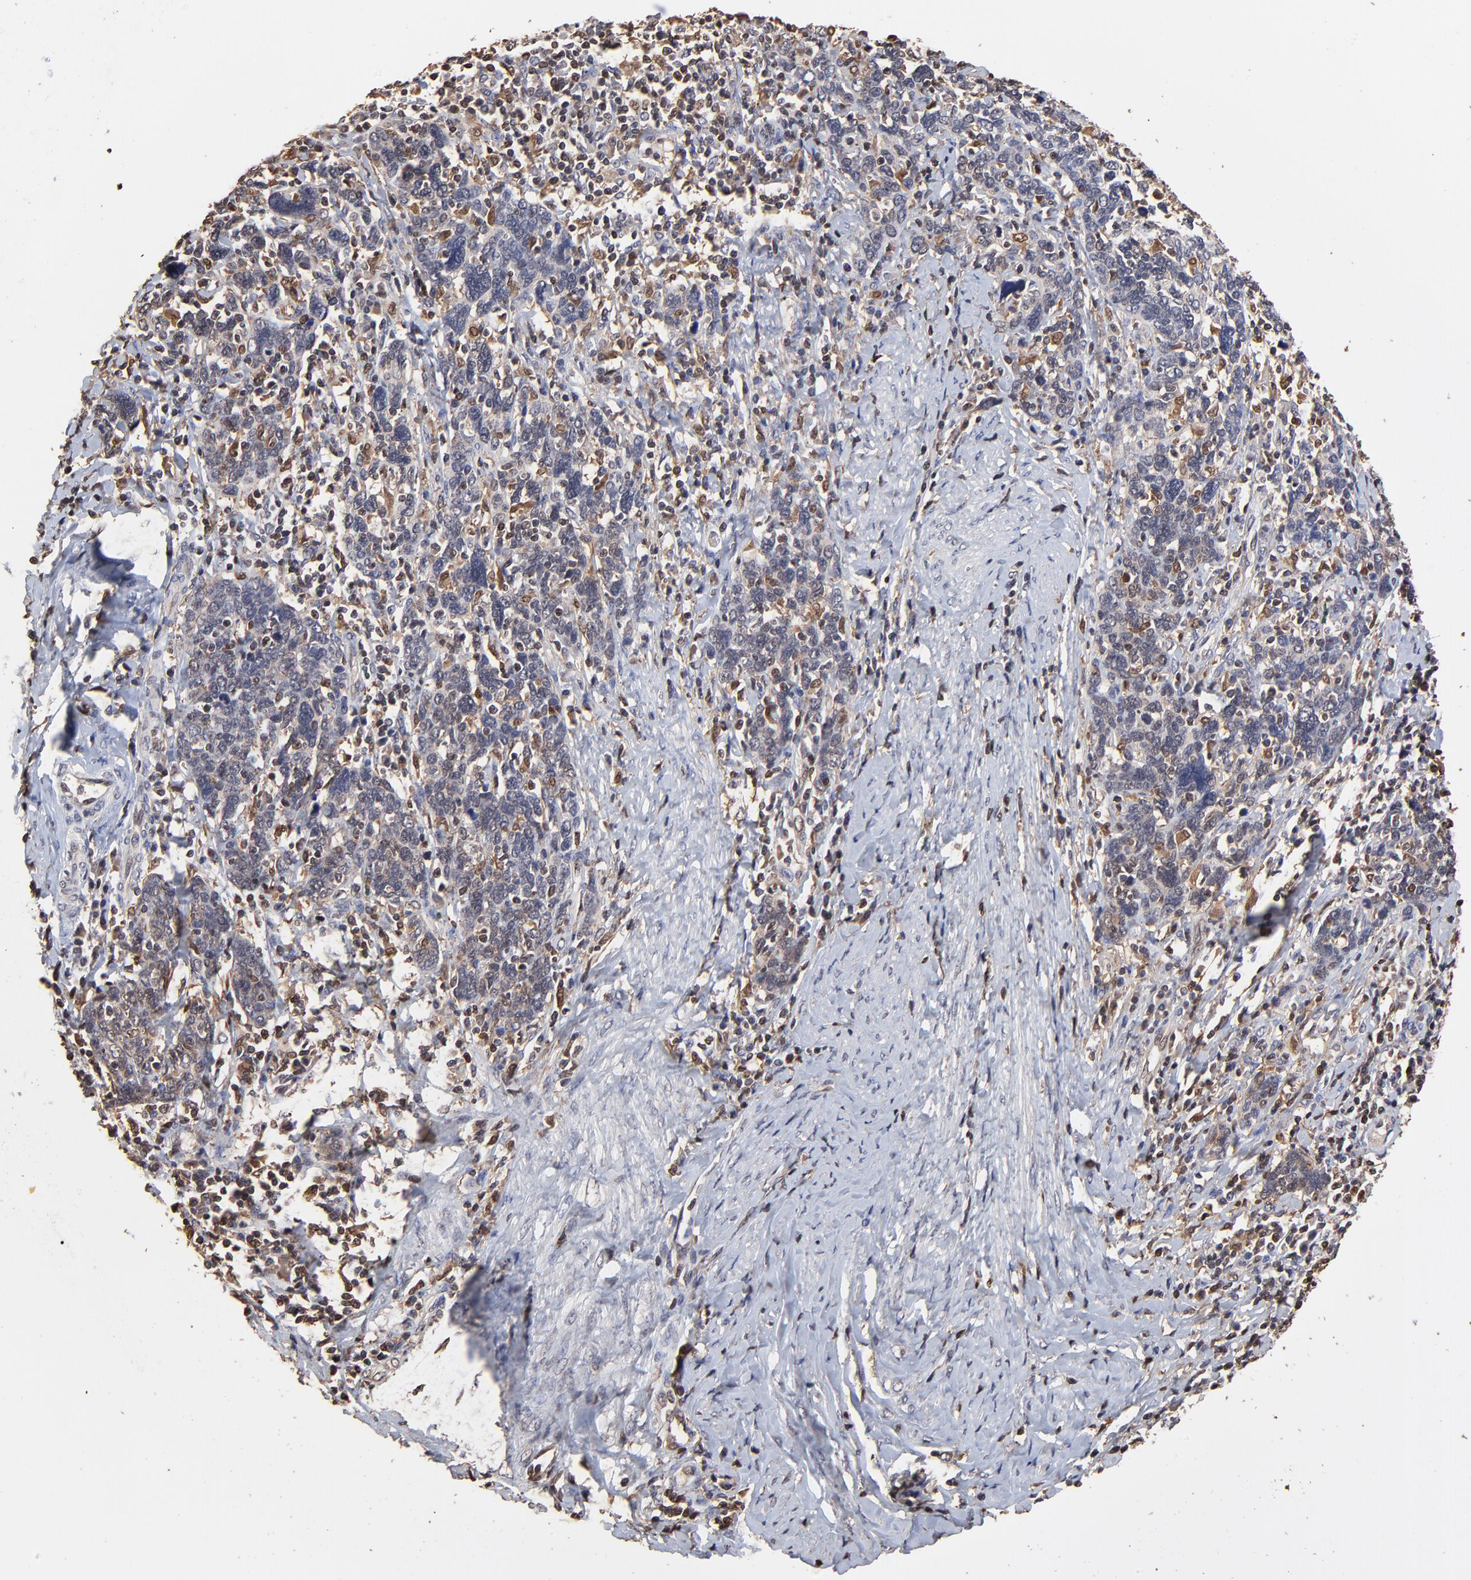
{"staining": {"intensity": "negative", "quantity": "none", "location": "none"}, "tissue": "cervical cancer", "cell_type": "Tumor cells", "image_type": "cancer", "snomed": [{"axis": "morphology", "description": "Squamous cell carcinoma, NOS"}, {"axis": "topography", "description": "Cervix"}], "caption": "Cervical cancer (squamous cell carcinoma) was stained to show a protein in brown. There is no significant expression in tumor cells.", "gene": "CASP1", "patient": {"sex": "female", "age": 41}}